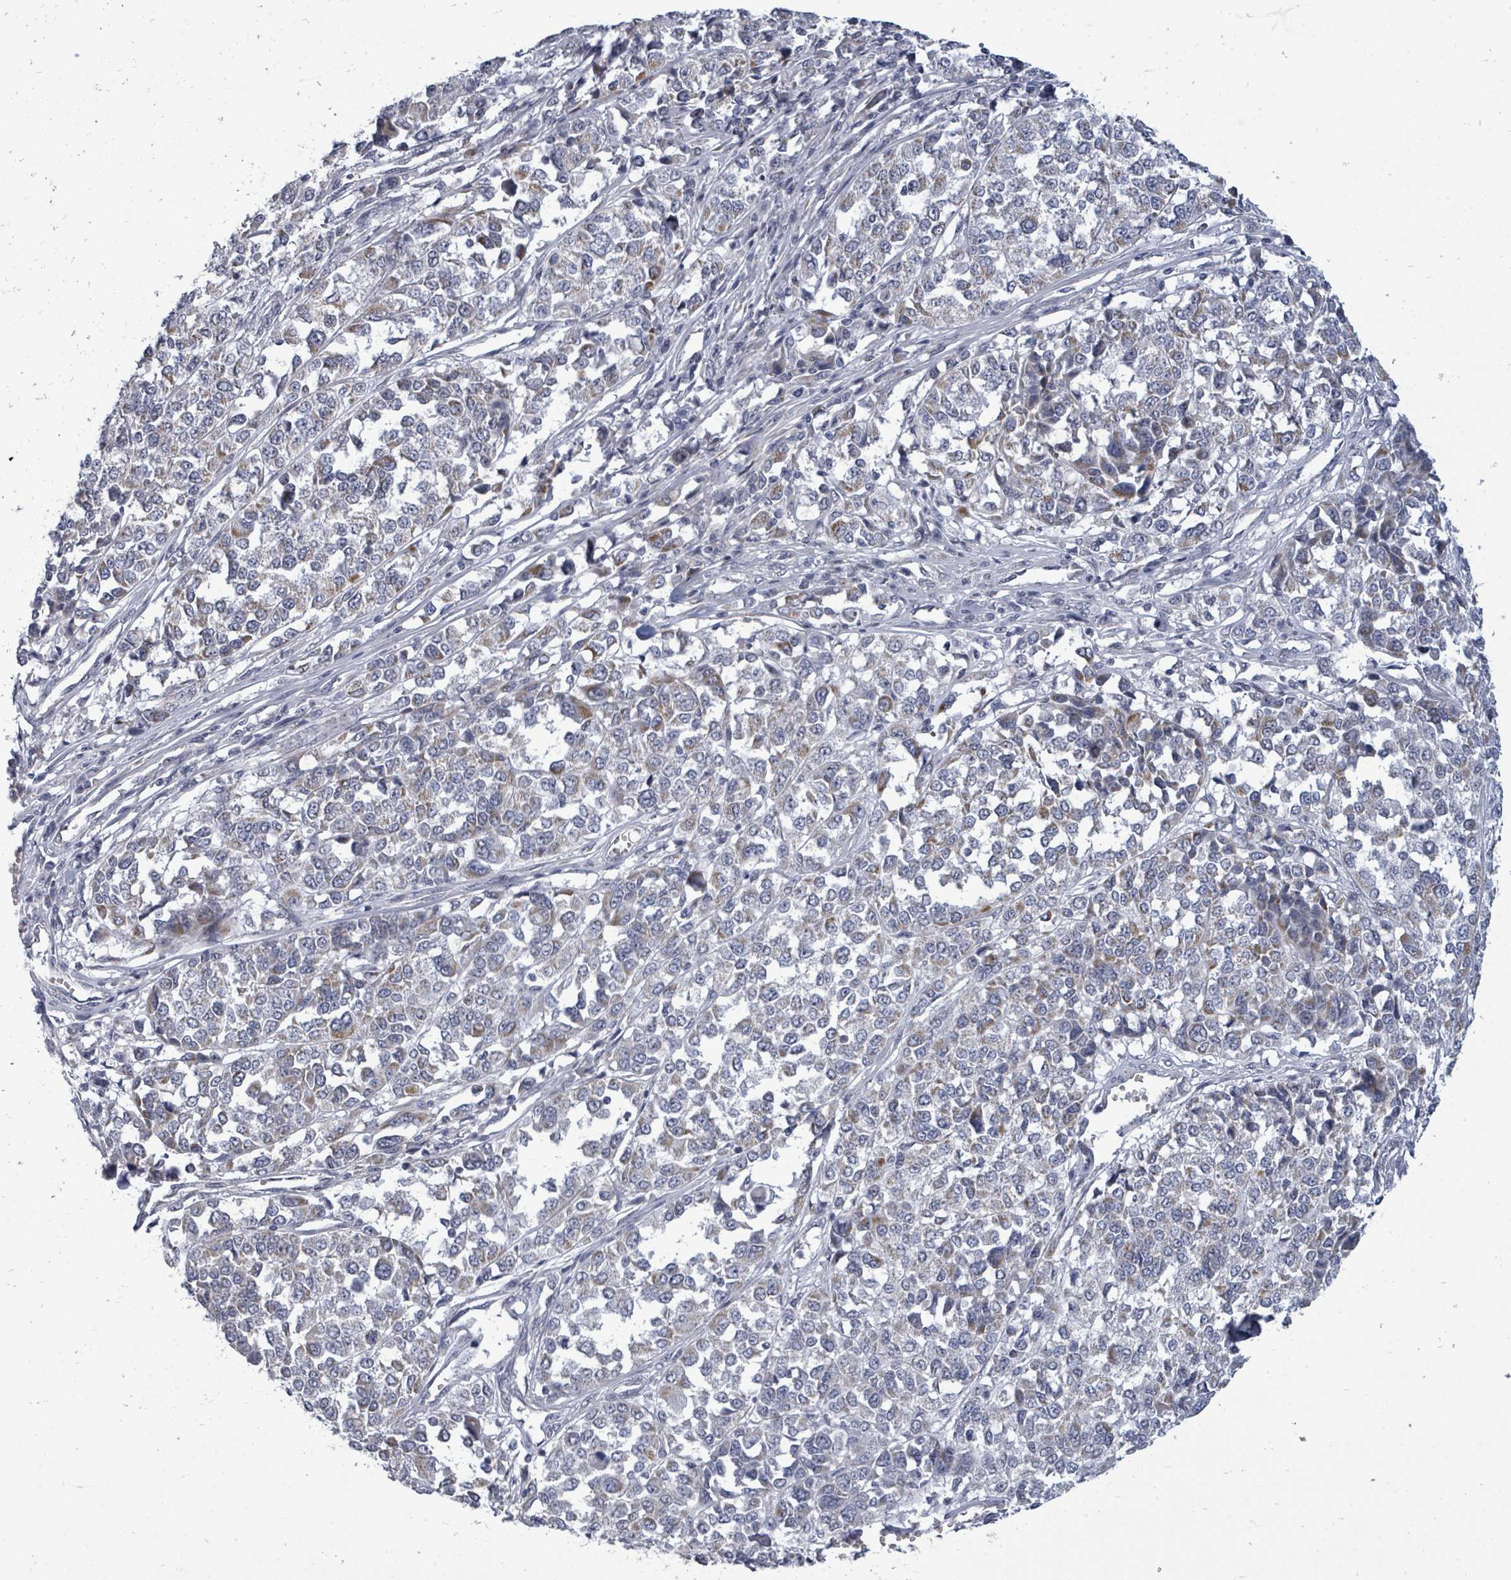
{"staining": {"intensity": "weak", "quantity": "<25%", "location": "cytoplasmic/membranous"}, "tissue": "melanoma", "cell_type": "Tumor cells", "image_type": "cancer", "snomed": [{"axis": "morphology", "description": "Malignant melanoma, Metastatic site"}, {"axis": "topography", "description": "Lymph node"}], "caption": "The photomicrograph displays no significant positivity in tumor cells of melanoma.", "gene": "PTPN20", "patient": {"sex": "male", "age": 44}}